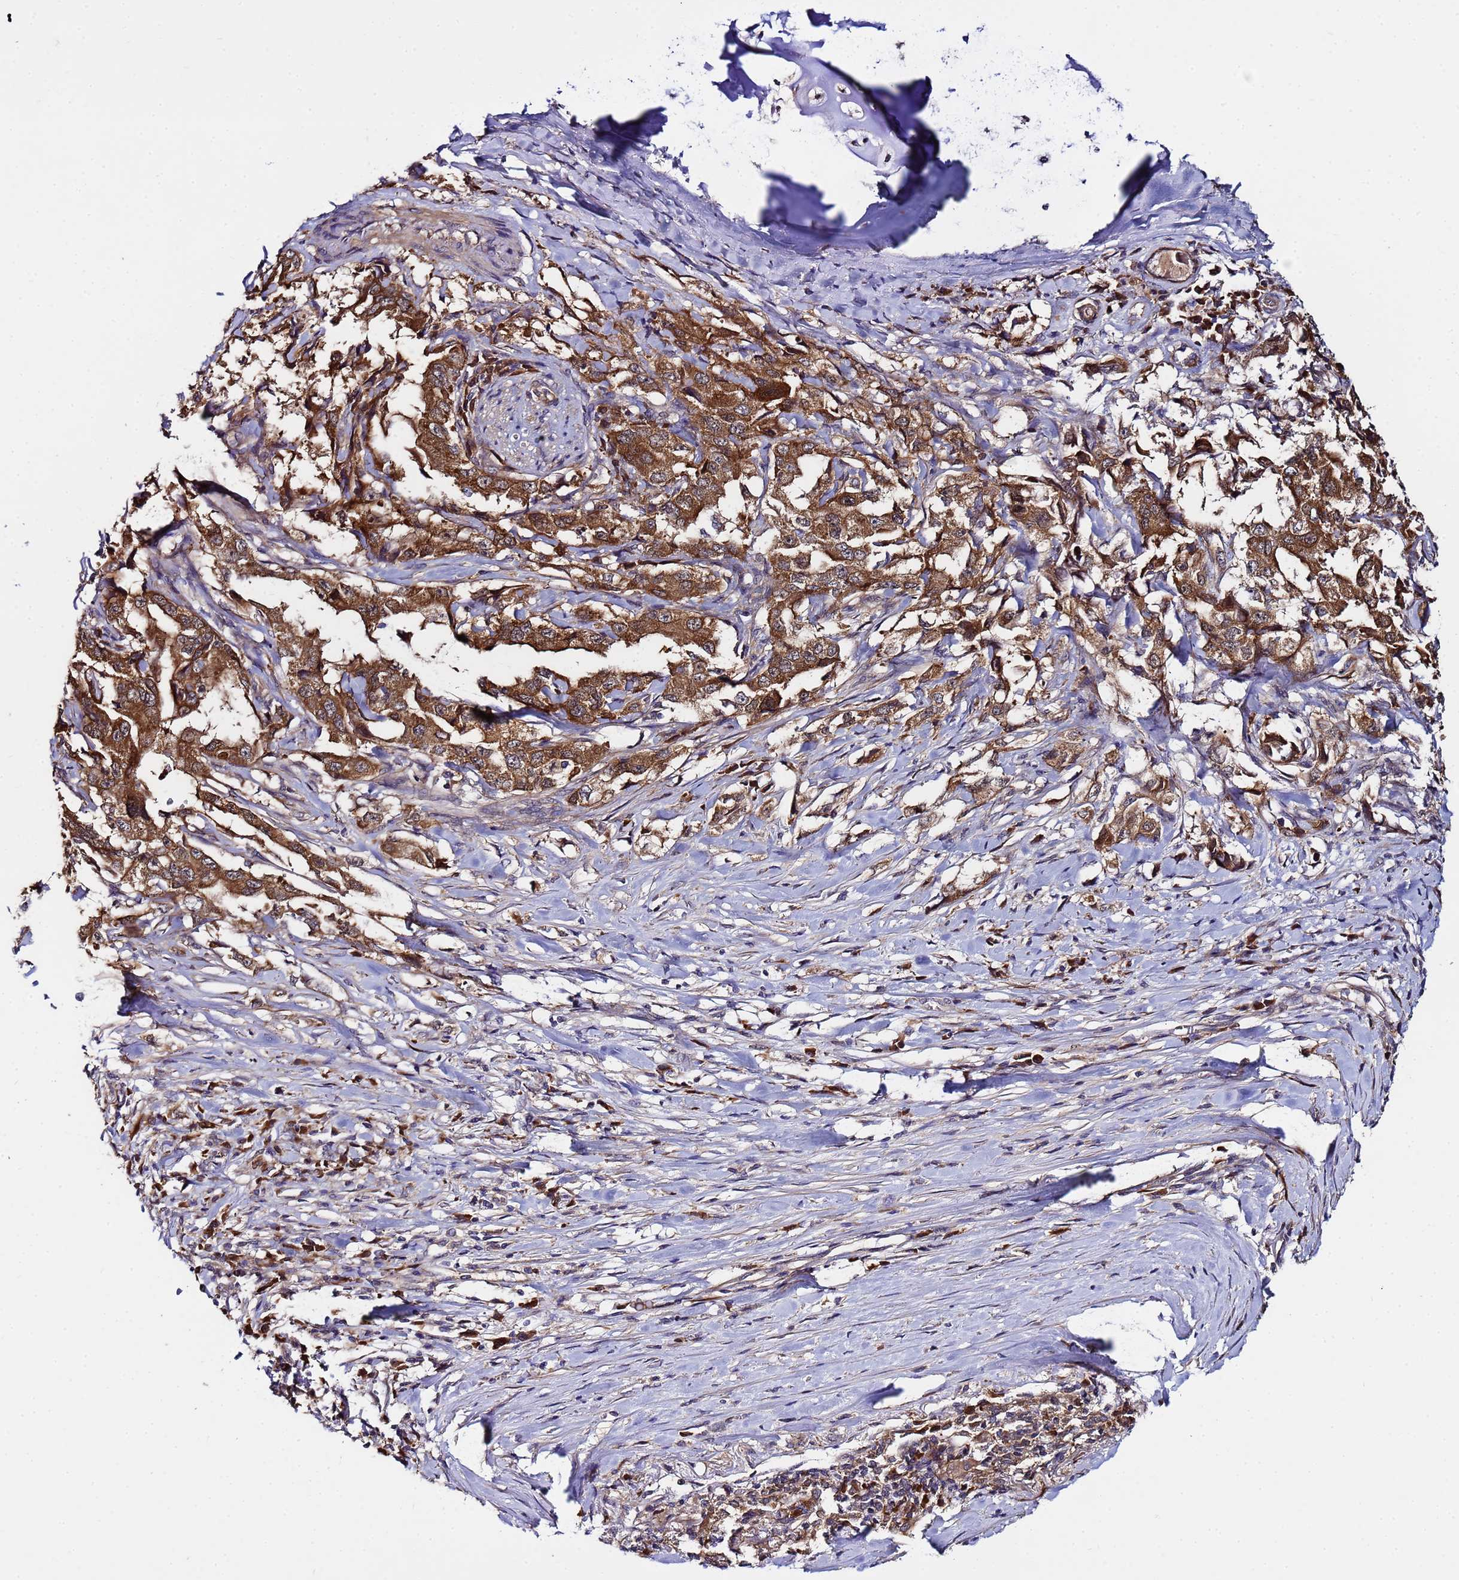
{"staining": {"intensity": "moderate", "quantity": ">75%", "location": "cytoplasmic/membranous"}, "tissue": "lung cancer", "cell_type": "Tumor cells", "image_type": "cancer", "snomed": [{"axis": "morphology", "description": "Adenocarcinoma, NOS"}, {"axis": "topography", "description": "Lung"}], "caption": "IHC staining of adenocarcinoma (lung), which displays medium levels of moderate cytoplasmic/membranous positivity in approximately >75% of tumor cells indicating moderate cytoplasmic/membranous protein expression. The staining was performed using DAB (3,3'-diaminobenzidine) (brown) for protein detection and nuclei were counterstained in hematoxylin (blue).", "gene": "NAXE", "patient": {"sex": "female", "age": 51}}